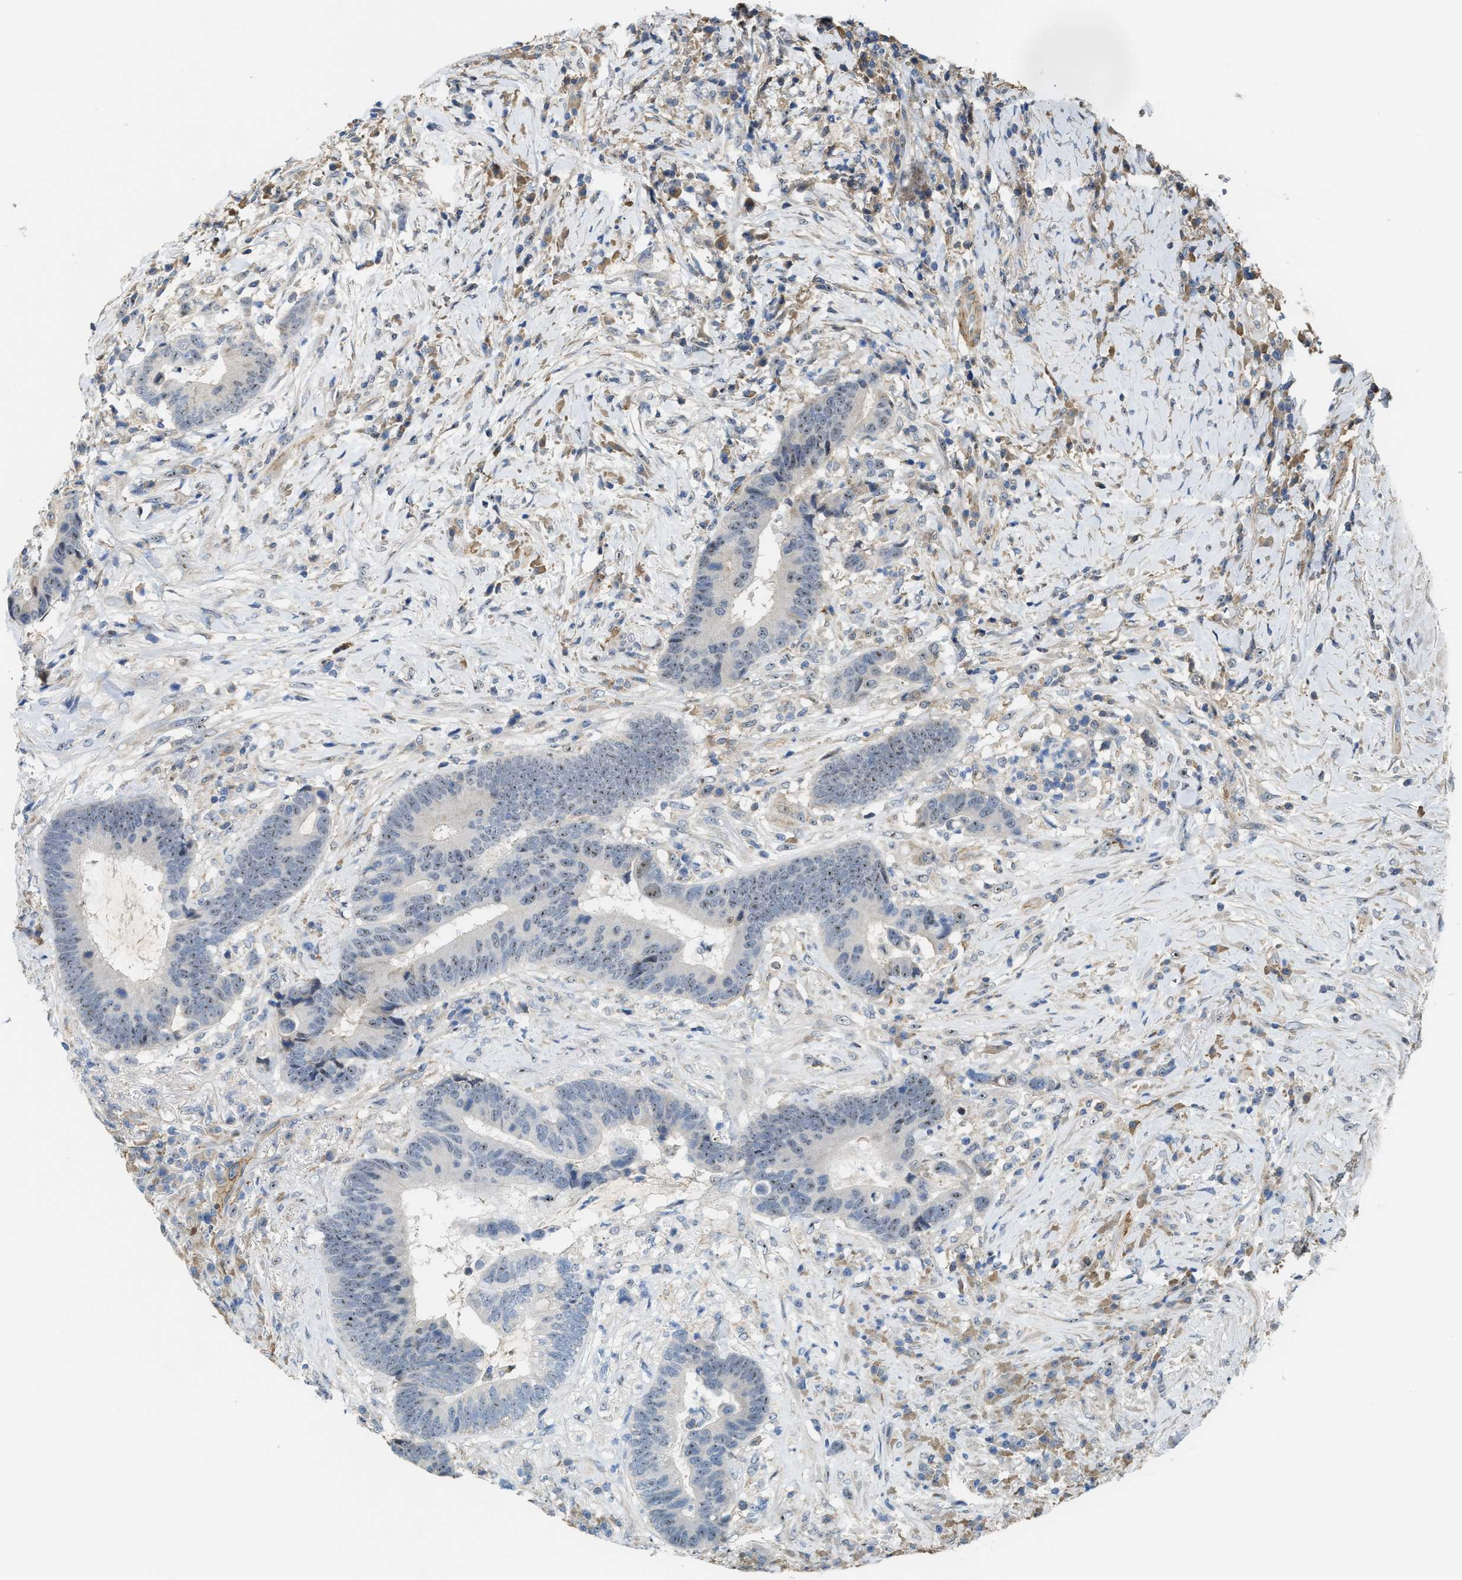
{"staining": {"intensity": "weak", "quantity": "25%-75%", "location": "nuclear"}, "tissue": "colorectal cancer", "cell_type": "Tumor cells", "image_type": "cancer", "snomed": [{"axis": "morphology", "description": "Adenocarcinoma, NOS"}, {"axis": "topography", "description": "Rectum"}], "caption": "An immunohistochemistry histopathology image of tumor tissue is shown. Protein staining in brown labels weak nuclear positivity in colorectal cancer within tumor cells. The staining was performed using DAB (3,3'-diaminobenzidine), with brown indicating positive protein expression. Nuclei are stained blue with hematoxylin.", "gene": "ZNF783", "patient": {"sex": "female", "age": 89}}